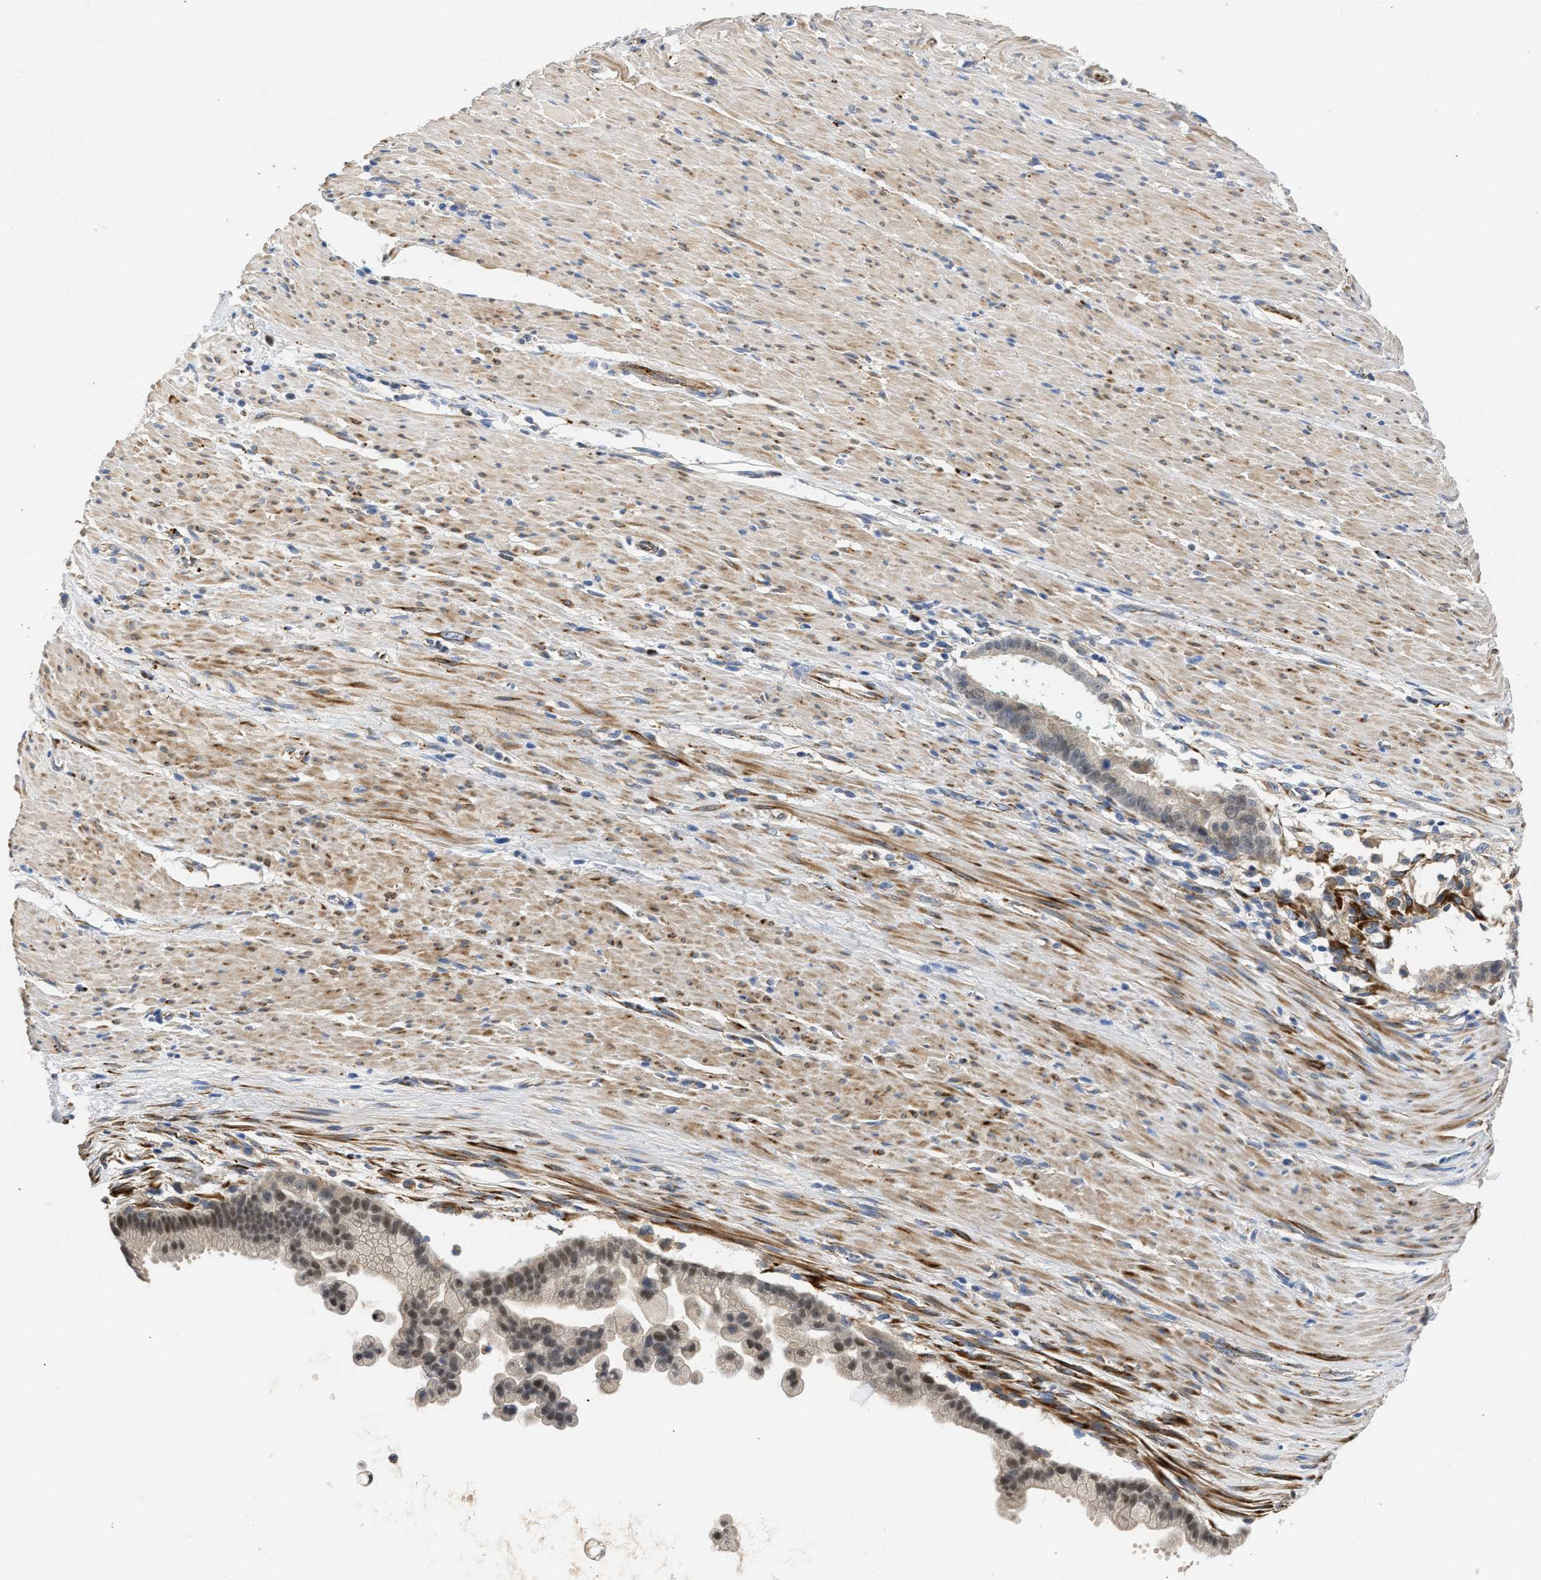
{"staining": {"intensity": "weak", "quantity": "25%-75%", "location": "cytoplasmic/membranous,nuclear"}, "tissue": "pancreatic cancer", "cell_type": "Tumor cells", "image_type": "cancer", "snomed": [{"axis": "morphology", "description": "Adenocarcinoma, NOS"}, {"axis": "topography", "description": "Pancreas"}], "caption": "Human adenocarcinoma (pancreatic) stained for a protein (brown) exhibits weak cytoplasmic/membranous and nuclear positive staining in about 25%-75% of tumor cells.", "gene": "PPM1L", "patient": {"sex": "male", "age": 69}}